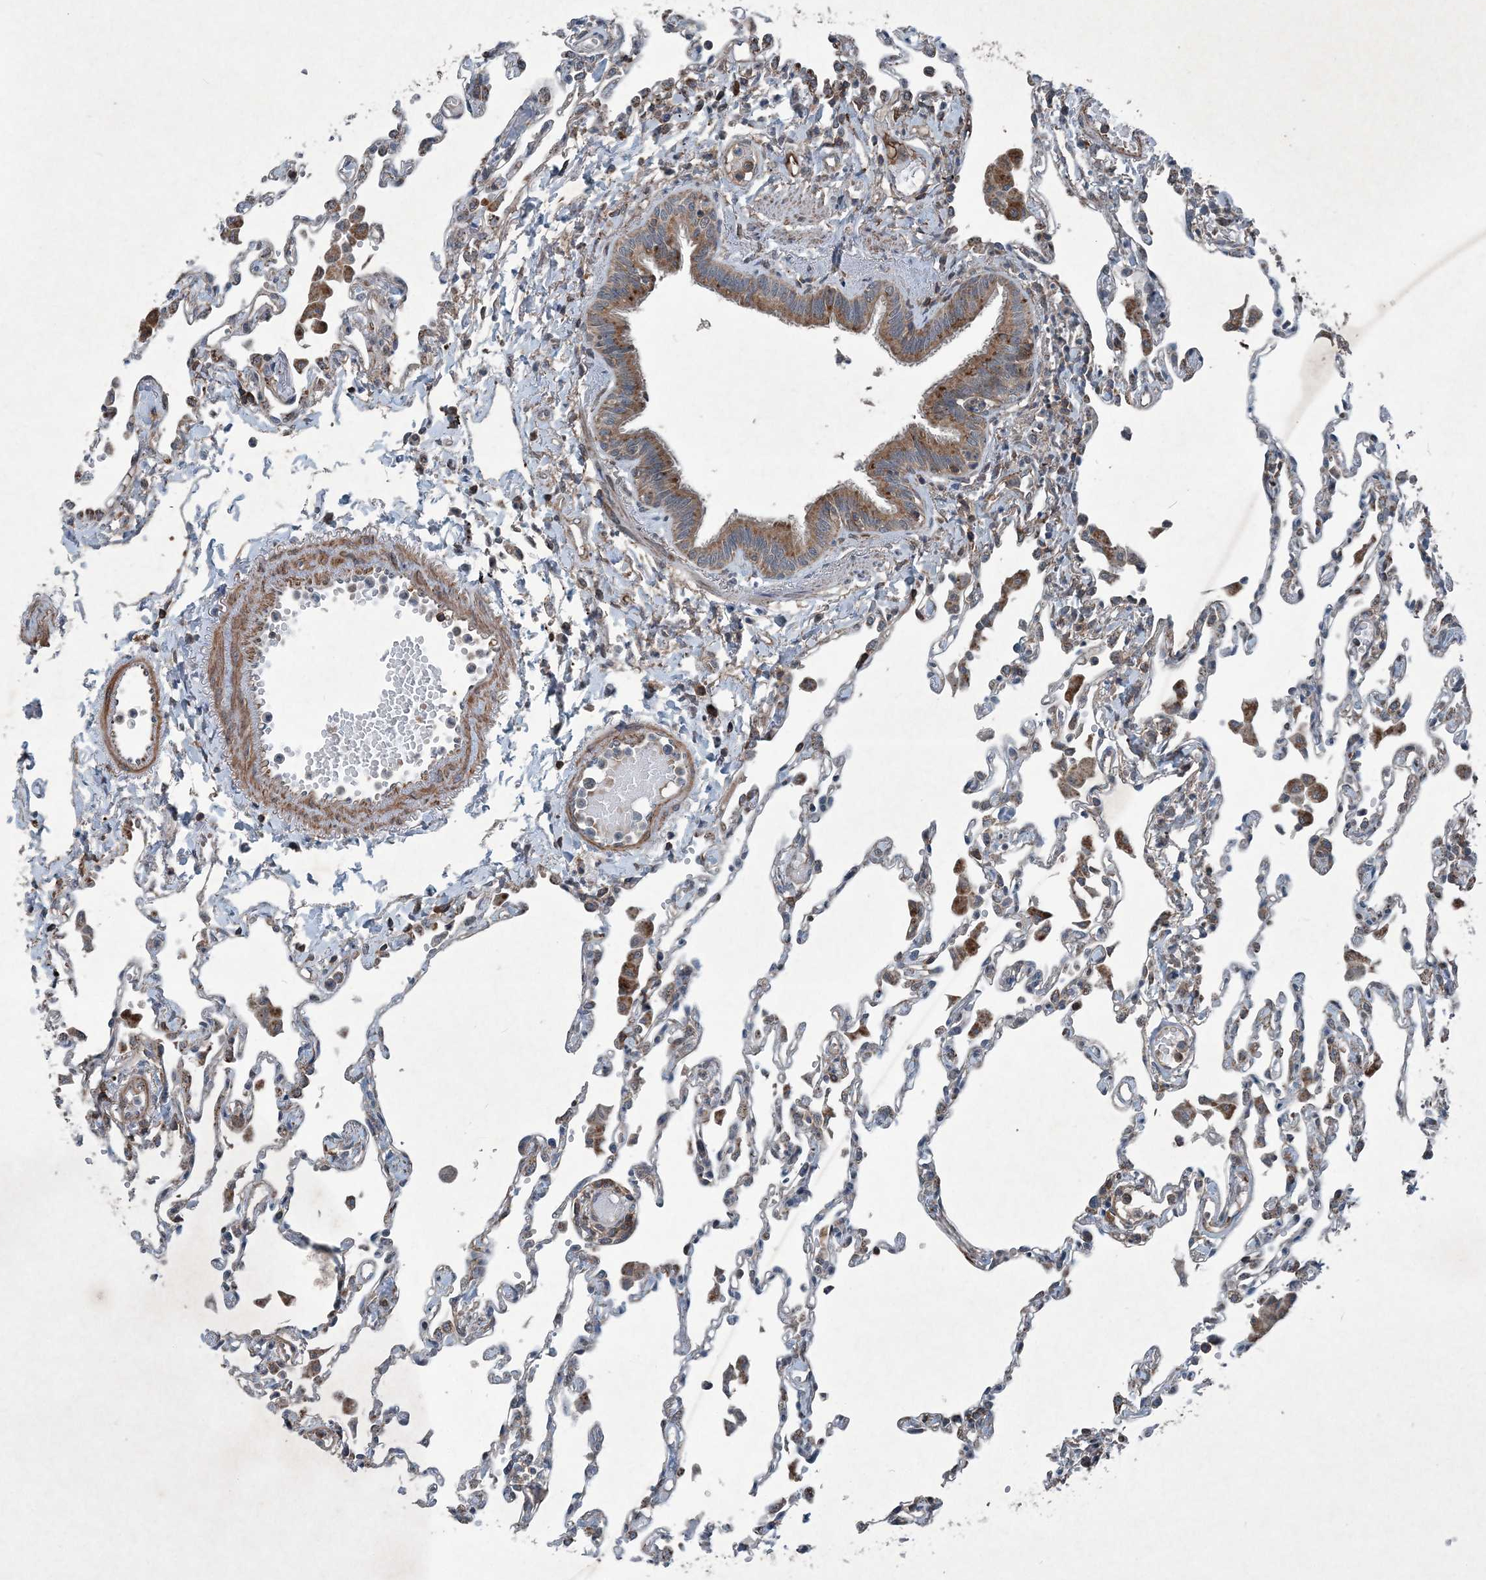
{"staining": {"intensity": "weak", "quantity": "<25%", "location": "cytoplasmic/membranous"}, "tissue": "lung", "cell_type": "Alveolar cells", "image_type": "normal", "snomed": [{"axis": "morphology", "description": "Normal tissue, NOS"}, {"axis": "topography", "description": "Bronchus"}, {"axis": "topography", "description": "Lung"}], "caption": "The photomicrograph reveals no significant positivity in alveolar cells of lung.", "gene": "NDUFA2", "patient": {"sex": "female", "age": 49}}